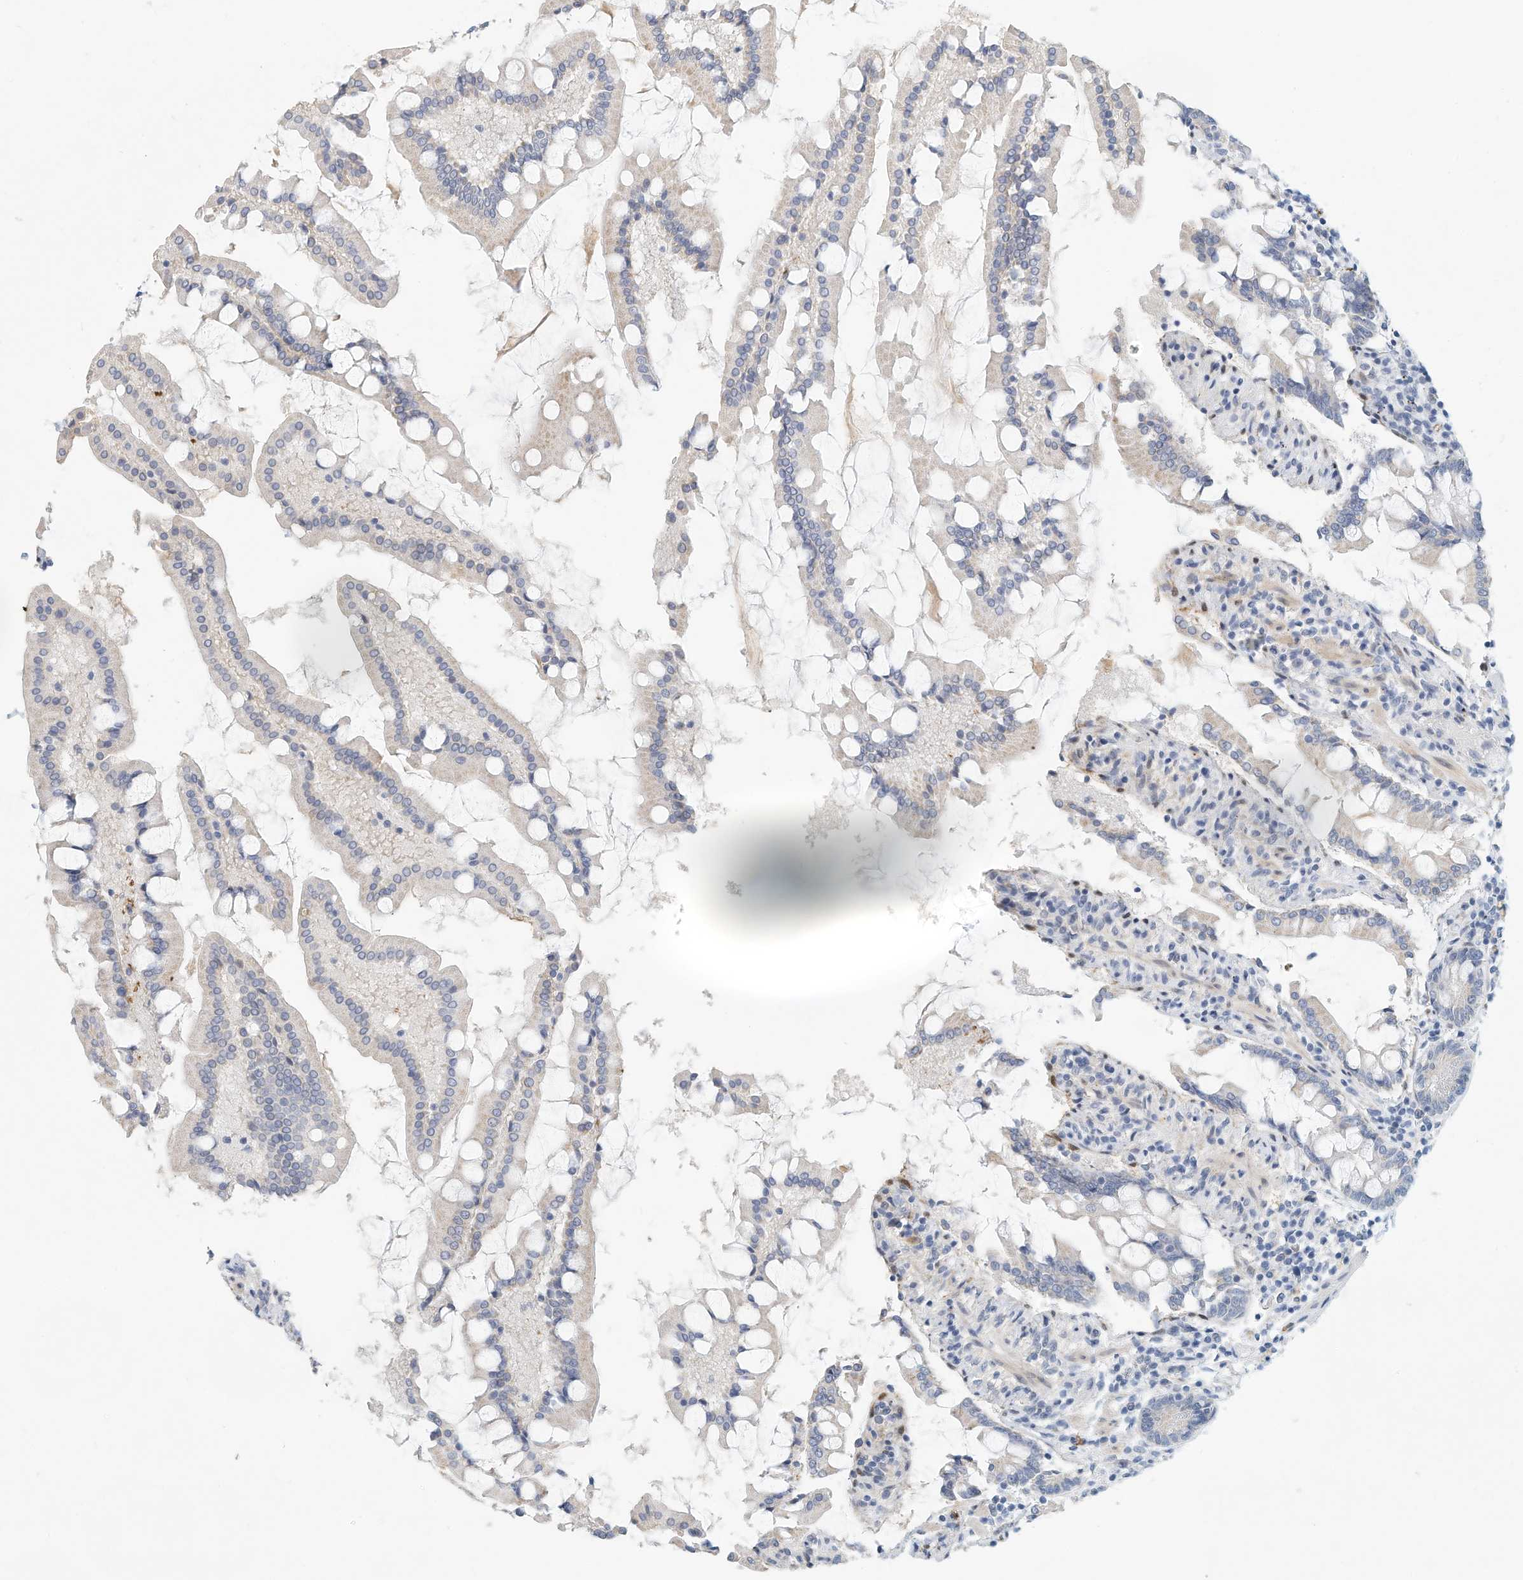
{"staining": {"intensity": "negative", "quantity": "none", "location": "none"}, "tissue": "small intestine", "cell_type": "Glandular cells", "image_type": "normal", "snomed": [{"axis": "morphology", "description": "Normal tissue, NOS"}, {"axis": "topography", "description": "Small intestine"}], "caption": "High power microscopy histopathology image of an immunohistochemistry histopathology image of benign small intestine, revealing no significant staining in glandular cells. (DAB (3,3'-diaminobenzidine) IHC with hematoxylin counter stain).", "gene": "ARHGAP28", "patient": {"sex": "male", "age": 41}}